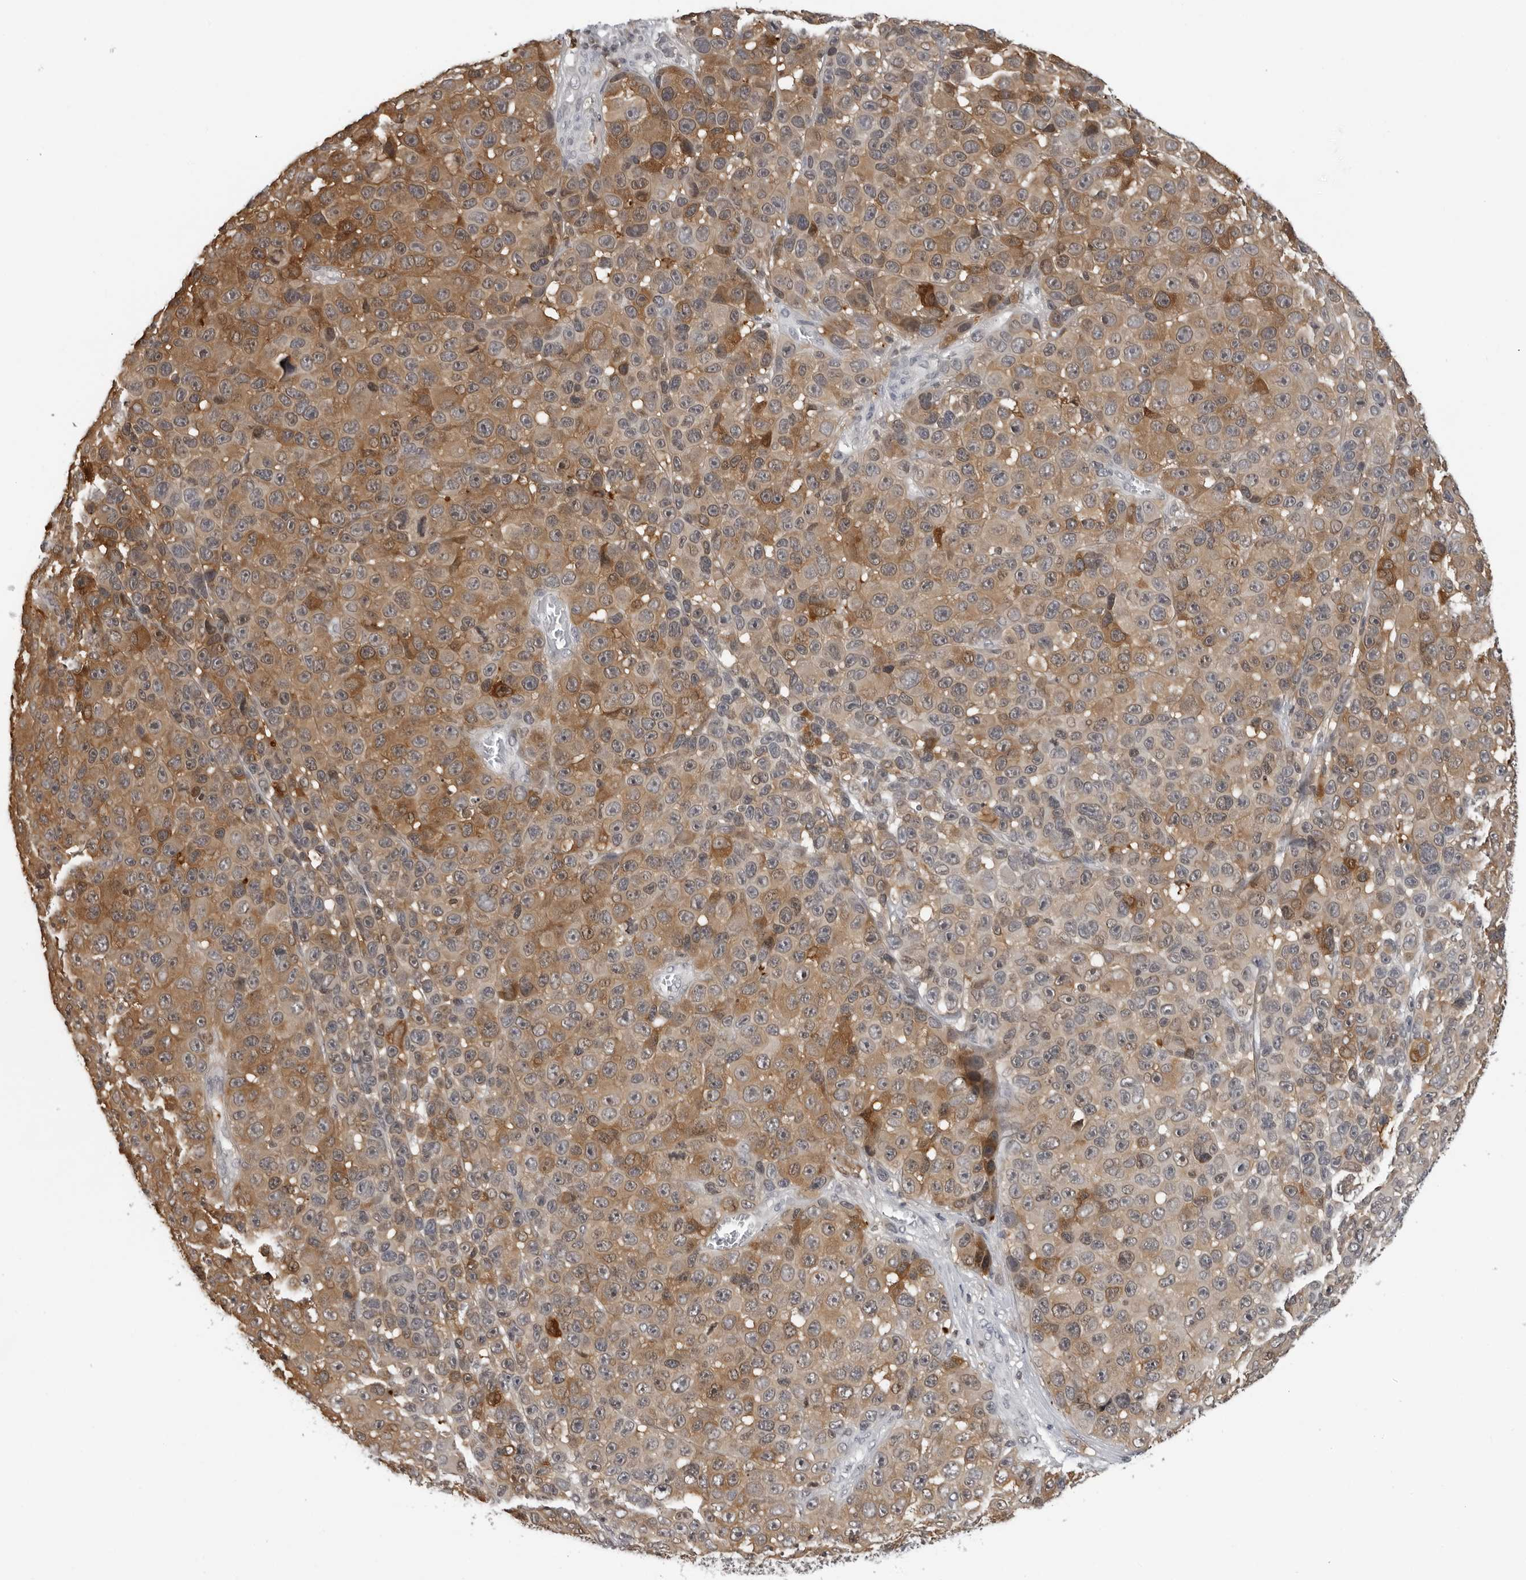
{"staining": {"intensity": "moderate", "quantity": ">75%", "location": "cytoplasmic/membranous"}, "tissue": "melanoma", "cell_type": "Tumor cells", "image_type": "cancer", "snomed": [{"axis": "morphology", "description": "Malignant melanoma, NOS"}, {"axis": "topography", "description": "Skin"}], "caption": "Melanoma stained with immunohistochemistry exhibits moderate cytoplasmic/membranous positivity in approximately >75% of tumor cells. Immunohistochemistry stains the protein of interest in brown and the nuclei are stained blue.", "gene": "HSPH1", "patient": {"sex": "male", "age": 53}}